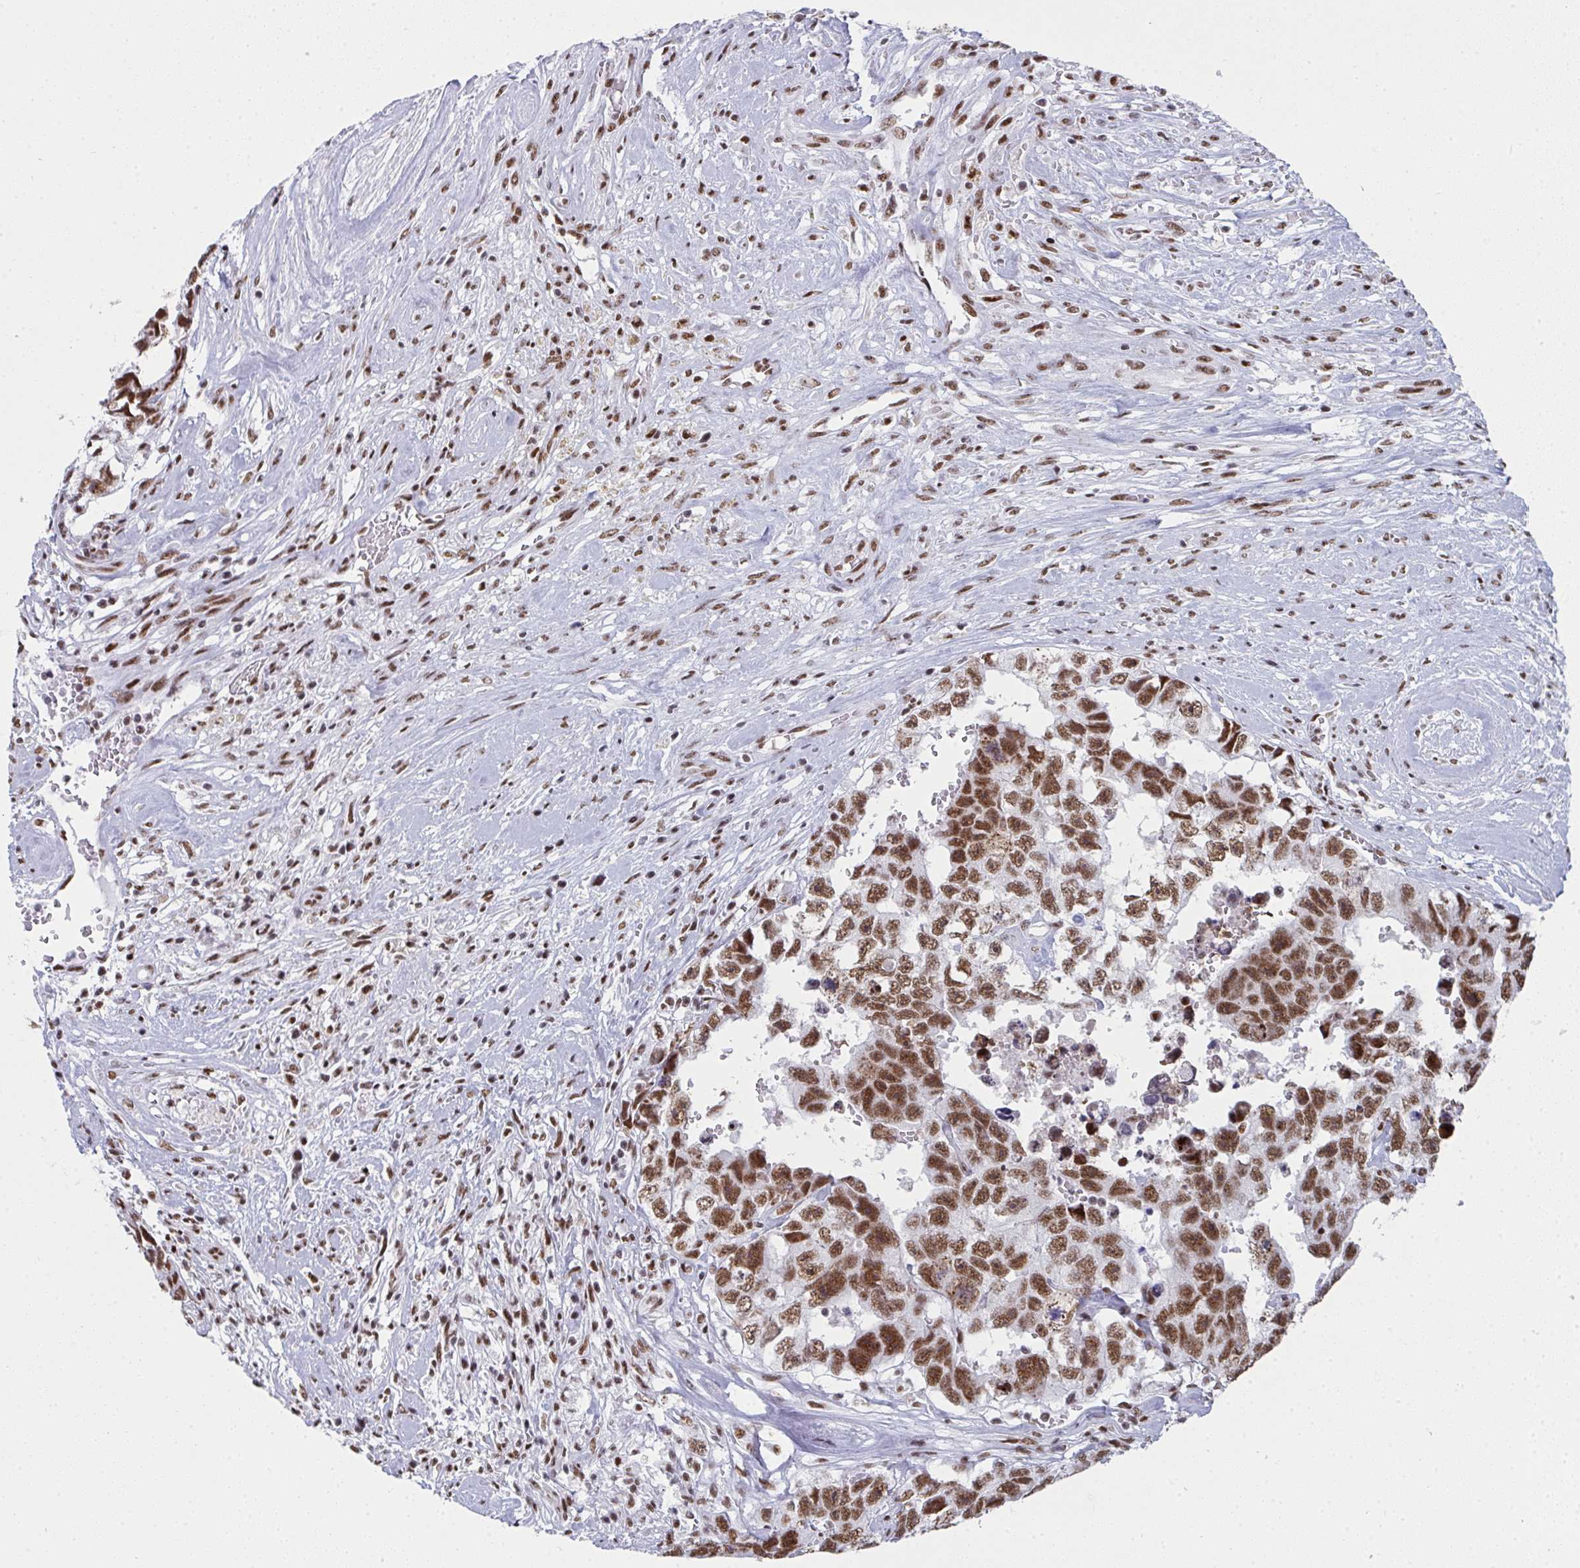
{"staining": {"intensity": "moderate", "quantity": ">75%", "location": "nuclear"}, "tissue": "testis cancer", "cell_type": "Tumor cells", "image_type": "cancer", "snomed": [{"axis": "morphology", "description": "Carcinoma, Embryonal, NOS"}, {"axis": "topography", "description": "Testis"}], "caption": "About >75% of tumor cells in human embryonal carcinoma (testis) demonstrate moderate nuclear protein staining as visualized by brown immunohistochemical staining.", "gene": "SNRNP70", "patient": {"sex": "male", "age": 22}}